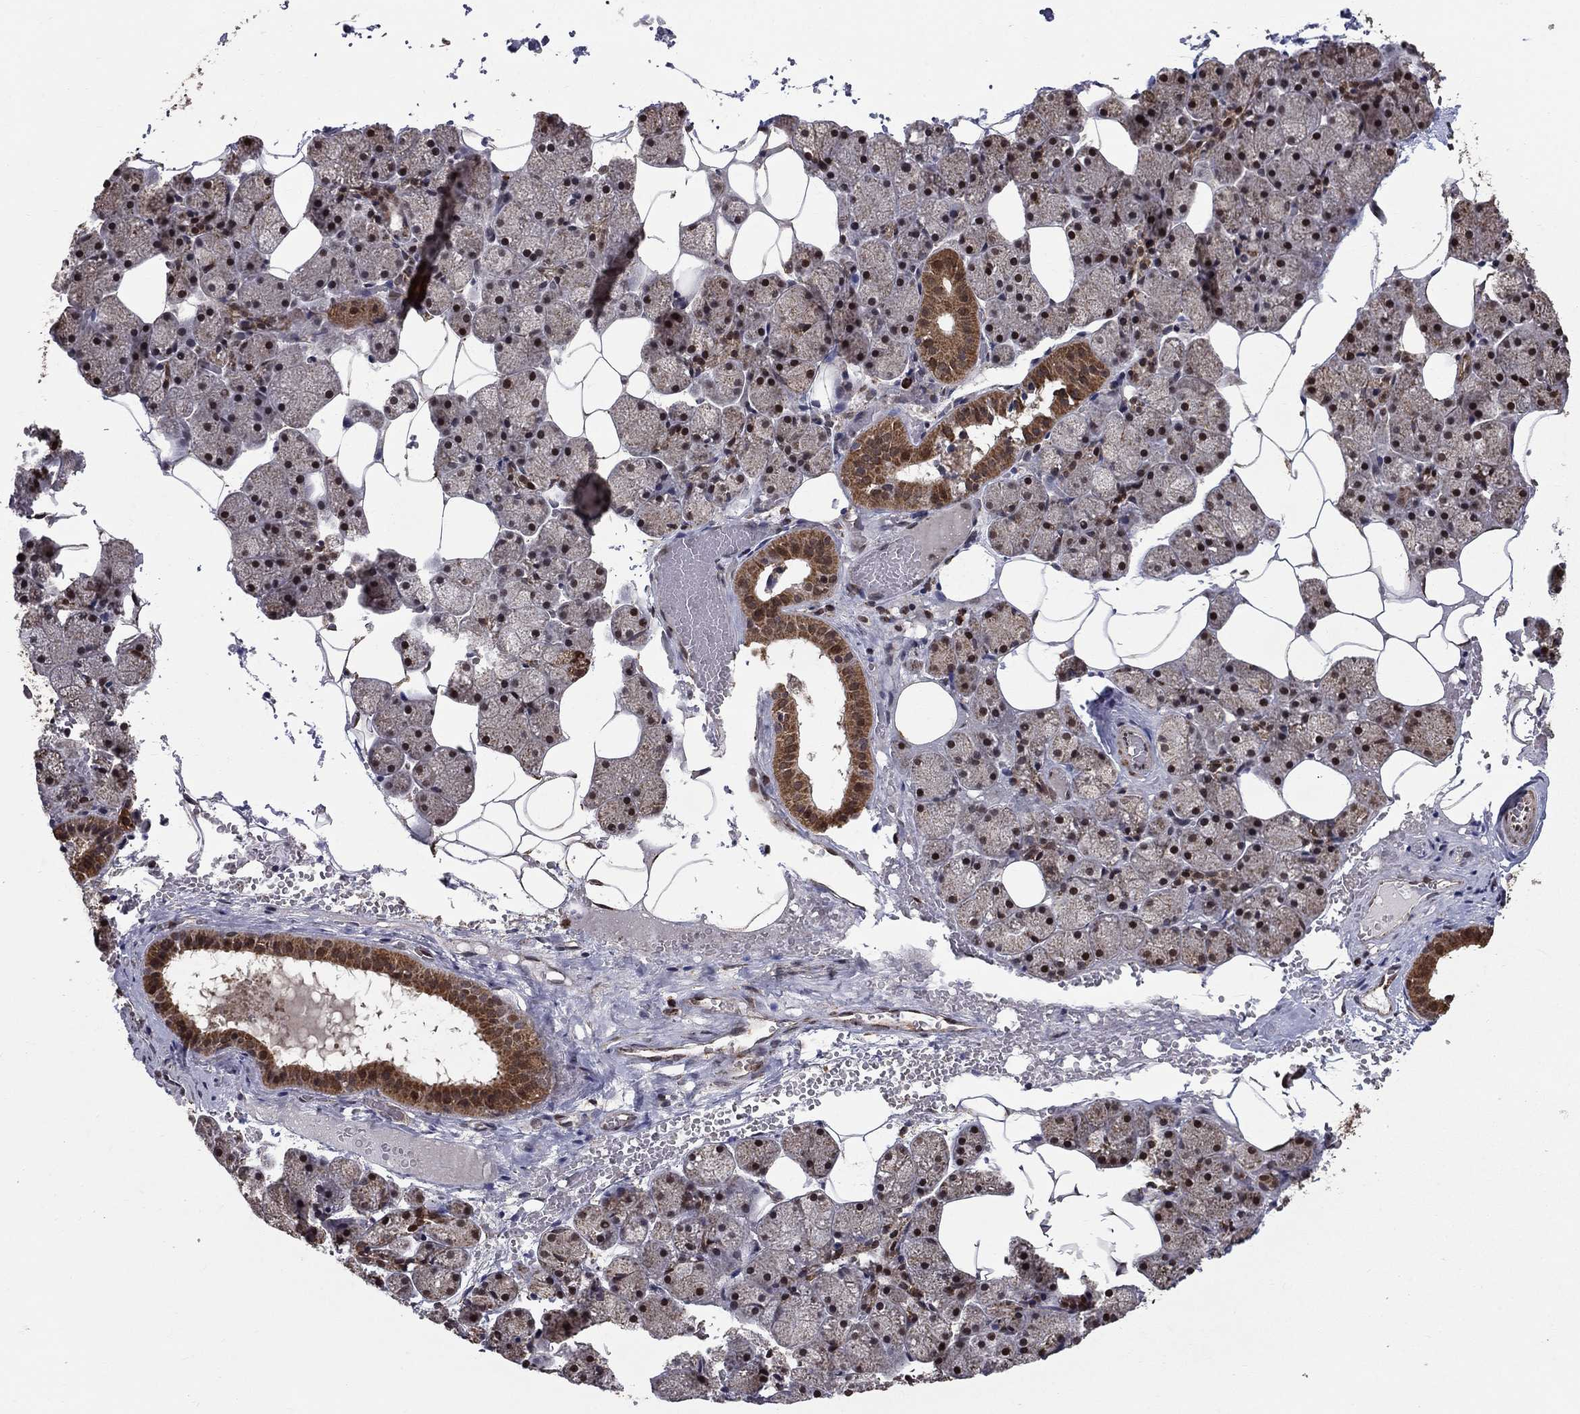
{"staining": {"intensity": "moderate", "quantity": "25%-75%", "location": "cytoplasmic/membranous,nuclear"}, "tissue": "salivary gland", "cell_type": "Glandular cells", "image_type": "normal", "snomed": [{"axis": "morphology", "description": "Normal tissue, NOS"}, {"axis": "topography", "description": "Salivary gland"}], "caption": "Human salivary gland stained for a protein (brown) shows moderate cytoplasmic/membranous,nuclear positive expression in approximately 25%-75% of glandular cells.", "gene": "ACOT13", "patient": {"sex": "male", "age": 38}}